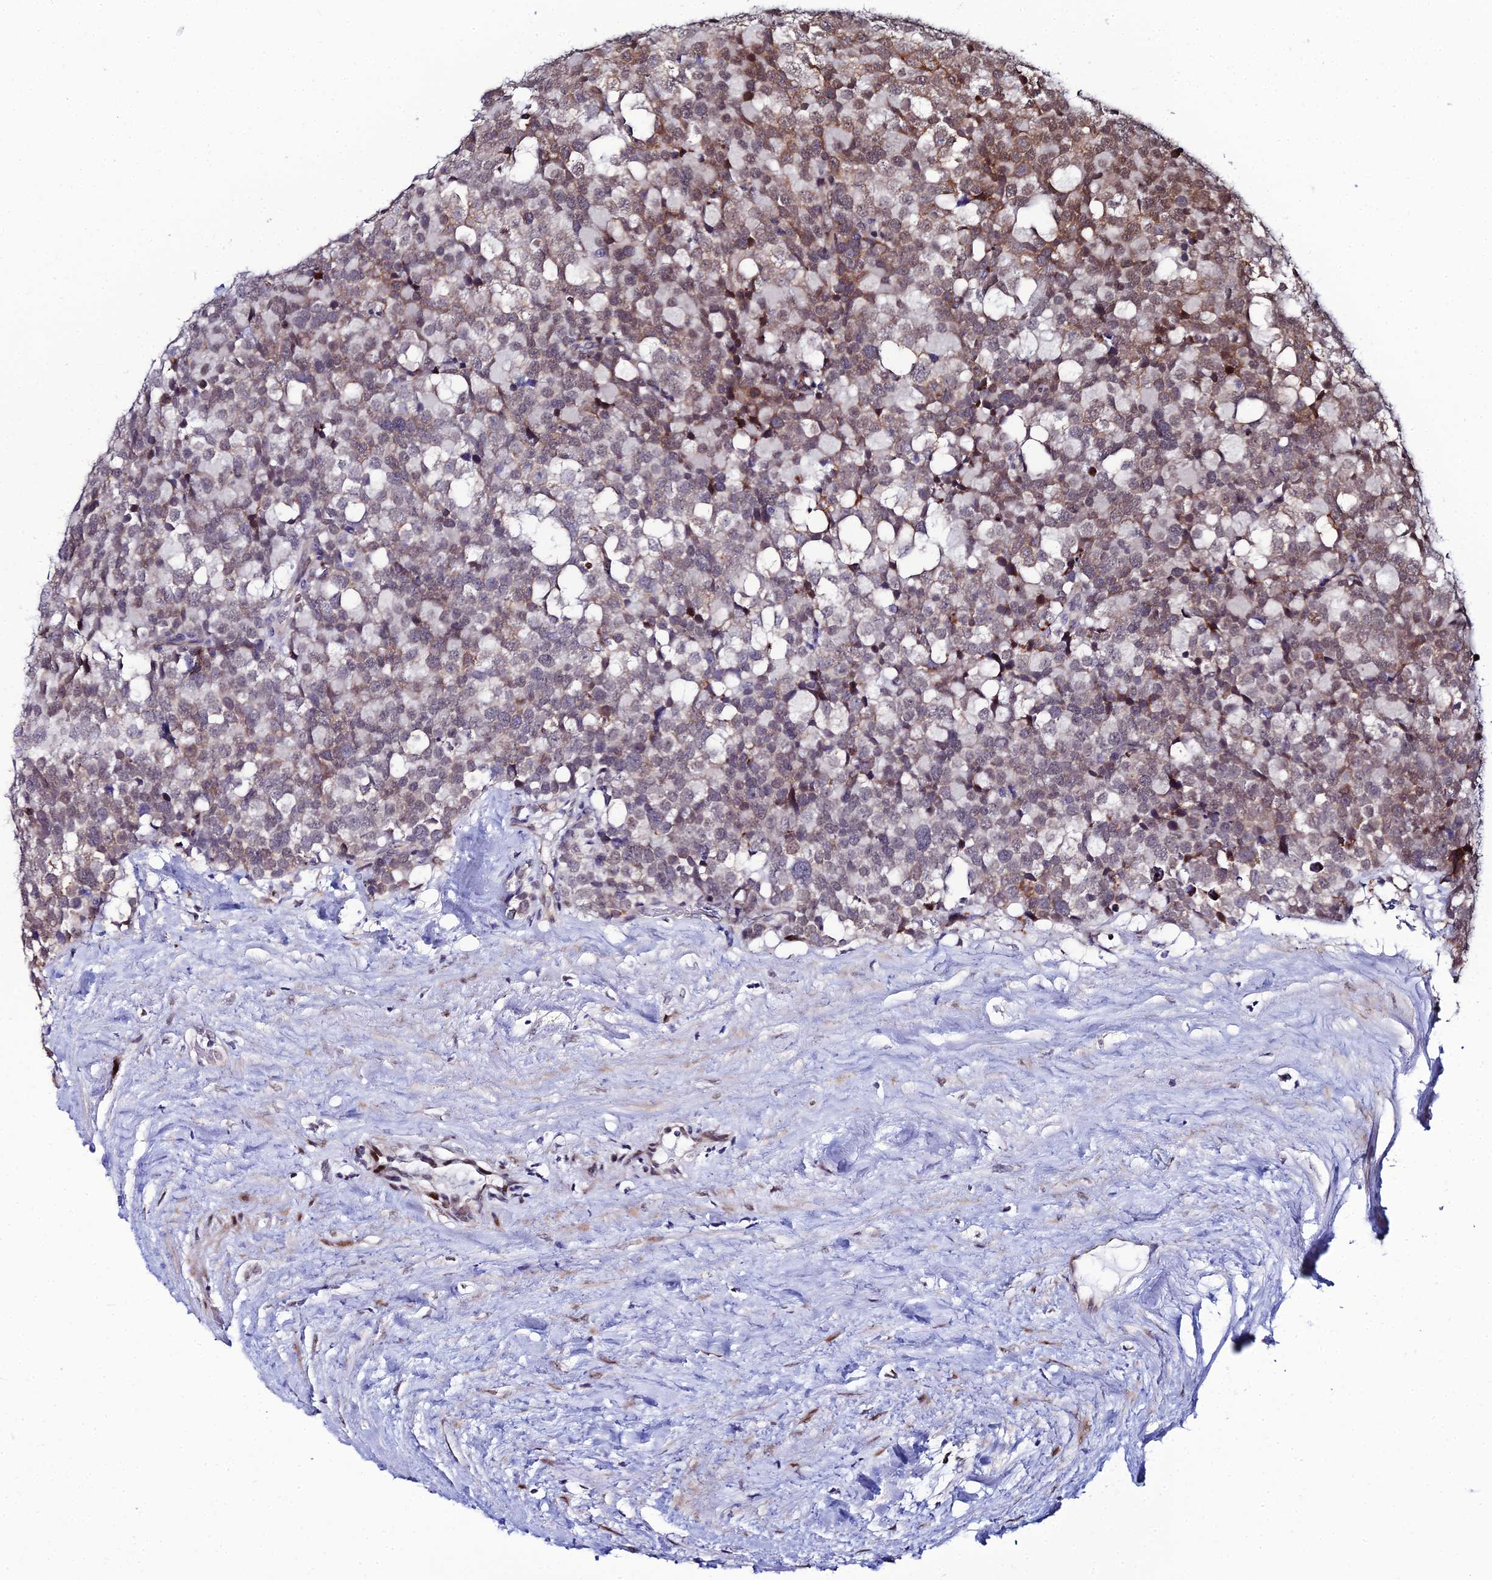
{"staining": {"intensity": "moderate", "quantity": "25%-75%", "location": "cytoplasmic/membranous,nuclear"}, "tissue": "testis cancer", "cell_type": "Tumor cells", "image_type": "cancer", "snomed": [{"axis": "morphology", "description": "Seminoma, NOS"}, {"axis": "topography", "description": "Testis"}], "caption": "Approximately 25%-75% of tumor cells in human testis cancer display moderate cytoplasmic/membranous and nuclear protein positivity as visualized by brown immunohistochemical staining.", "gene": "ZNF668", "patient": {"sex": "male", "age": 71}}